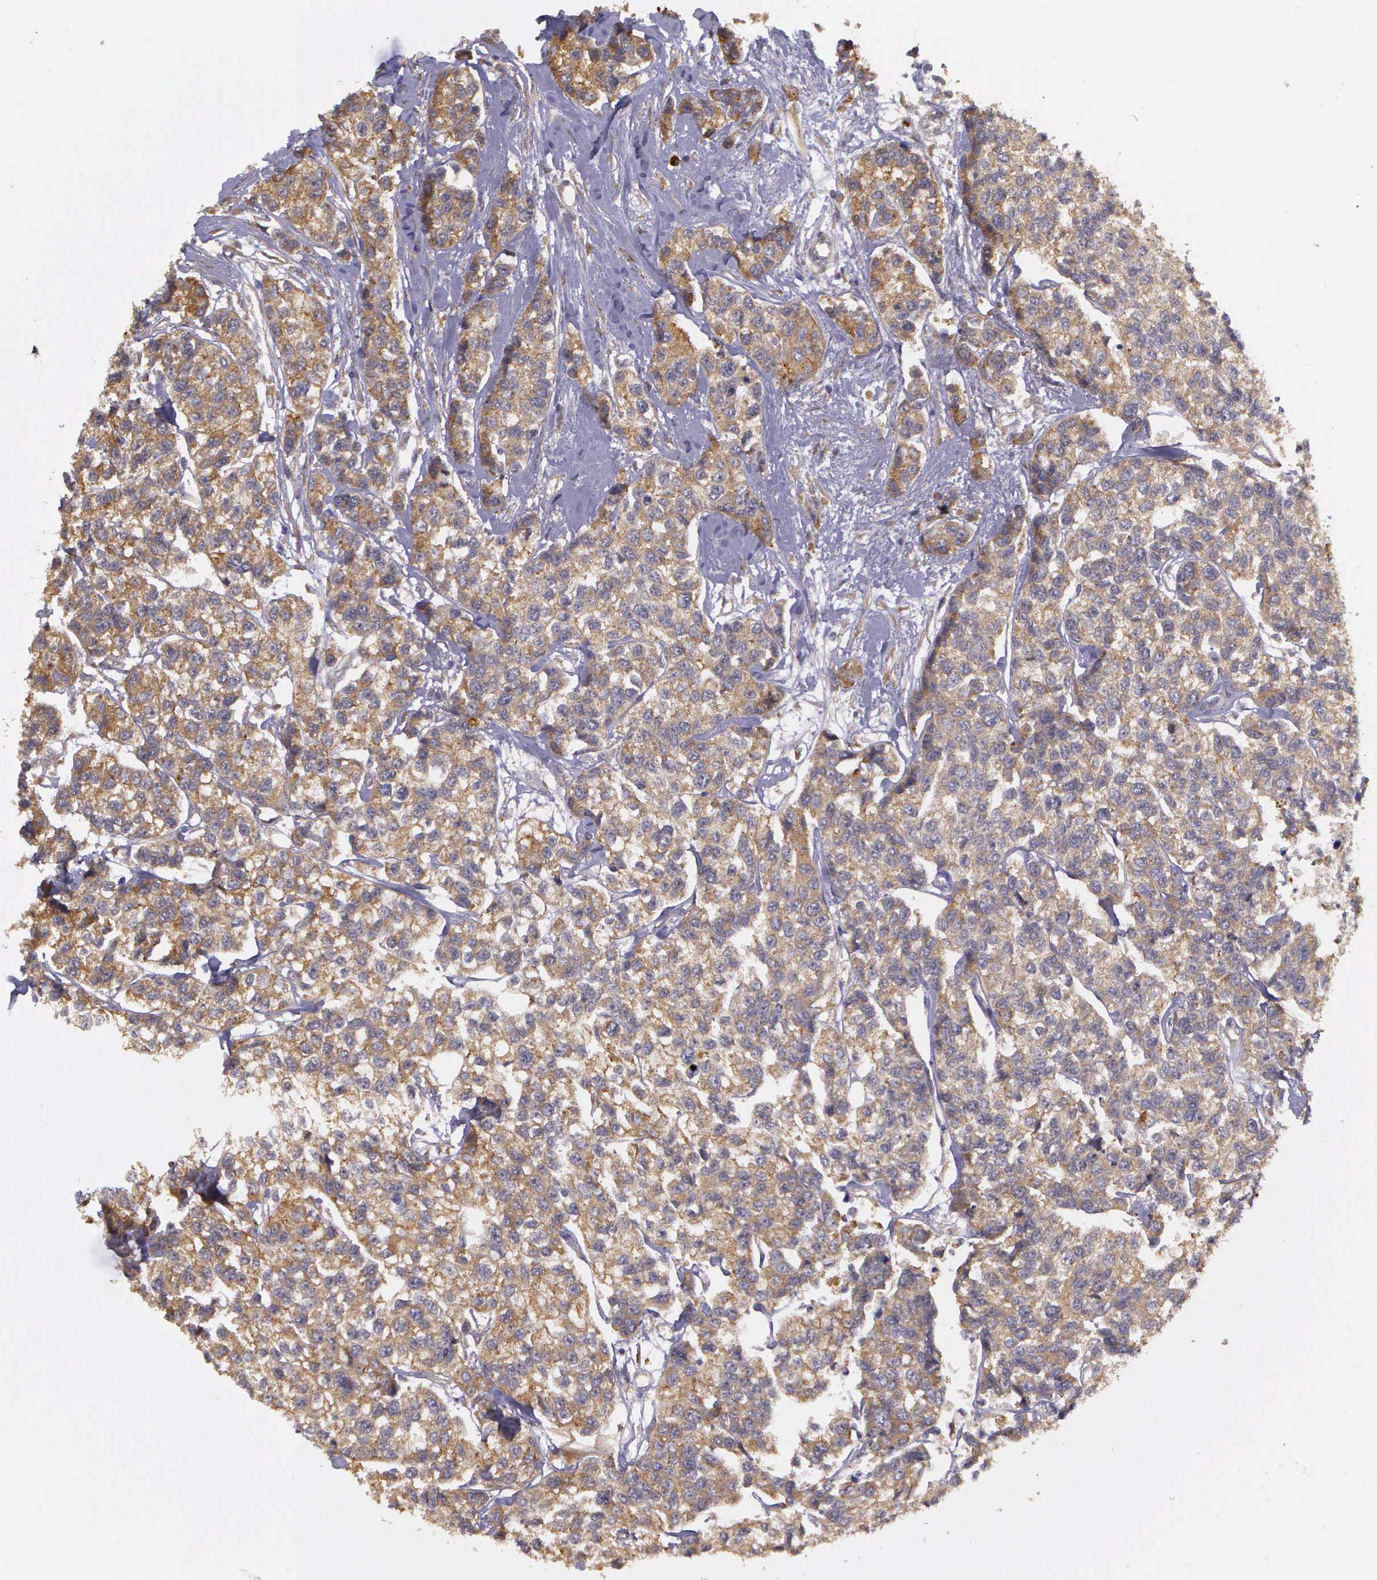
{"staining": {"intensity": "moderate", "quantity": ">75%", "location": "cytoplasmic/membranous"}, "tissue": "breast cancer", "cell_type": "Tumor cells", "image_type": "cancer", "snomed": [{"axis": "morphology", "description": "Duct carcinoma"}, {"axis": "topography", "description": "Breast"}], "caption": "Breast cancer stained with immunohistochemistry (IHC) displays moderate cytoplasmic/membranous staining in about >75% of tumor cells. (IHC, brightfield microscopy, high magnification).", "gene": "EIF5", "patient": {"sex": "female", "age": 51}}